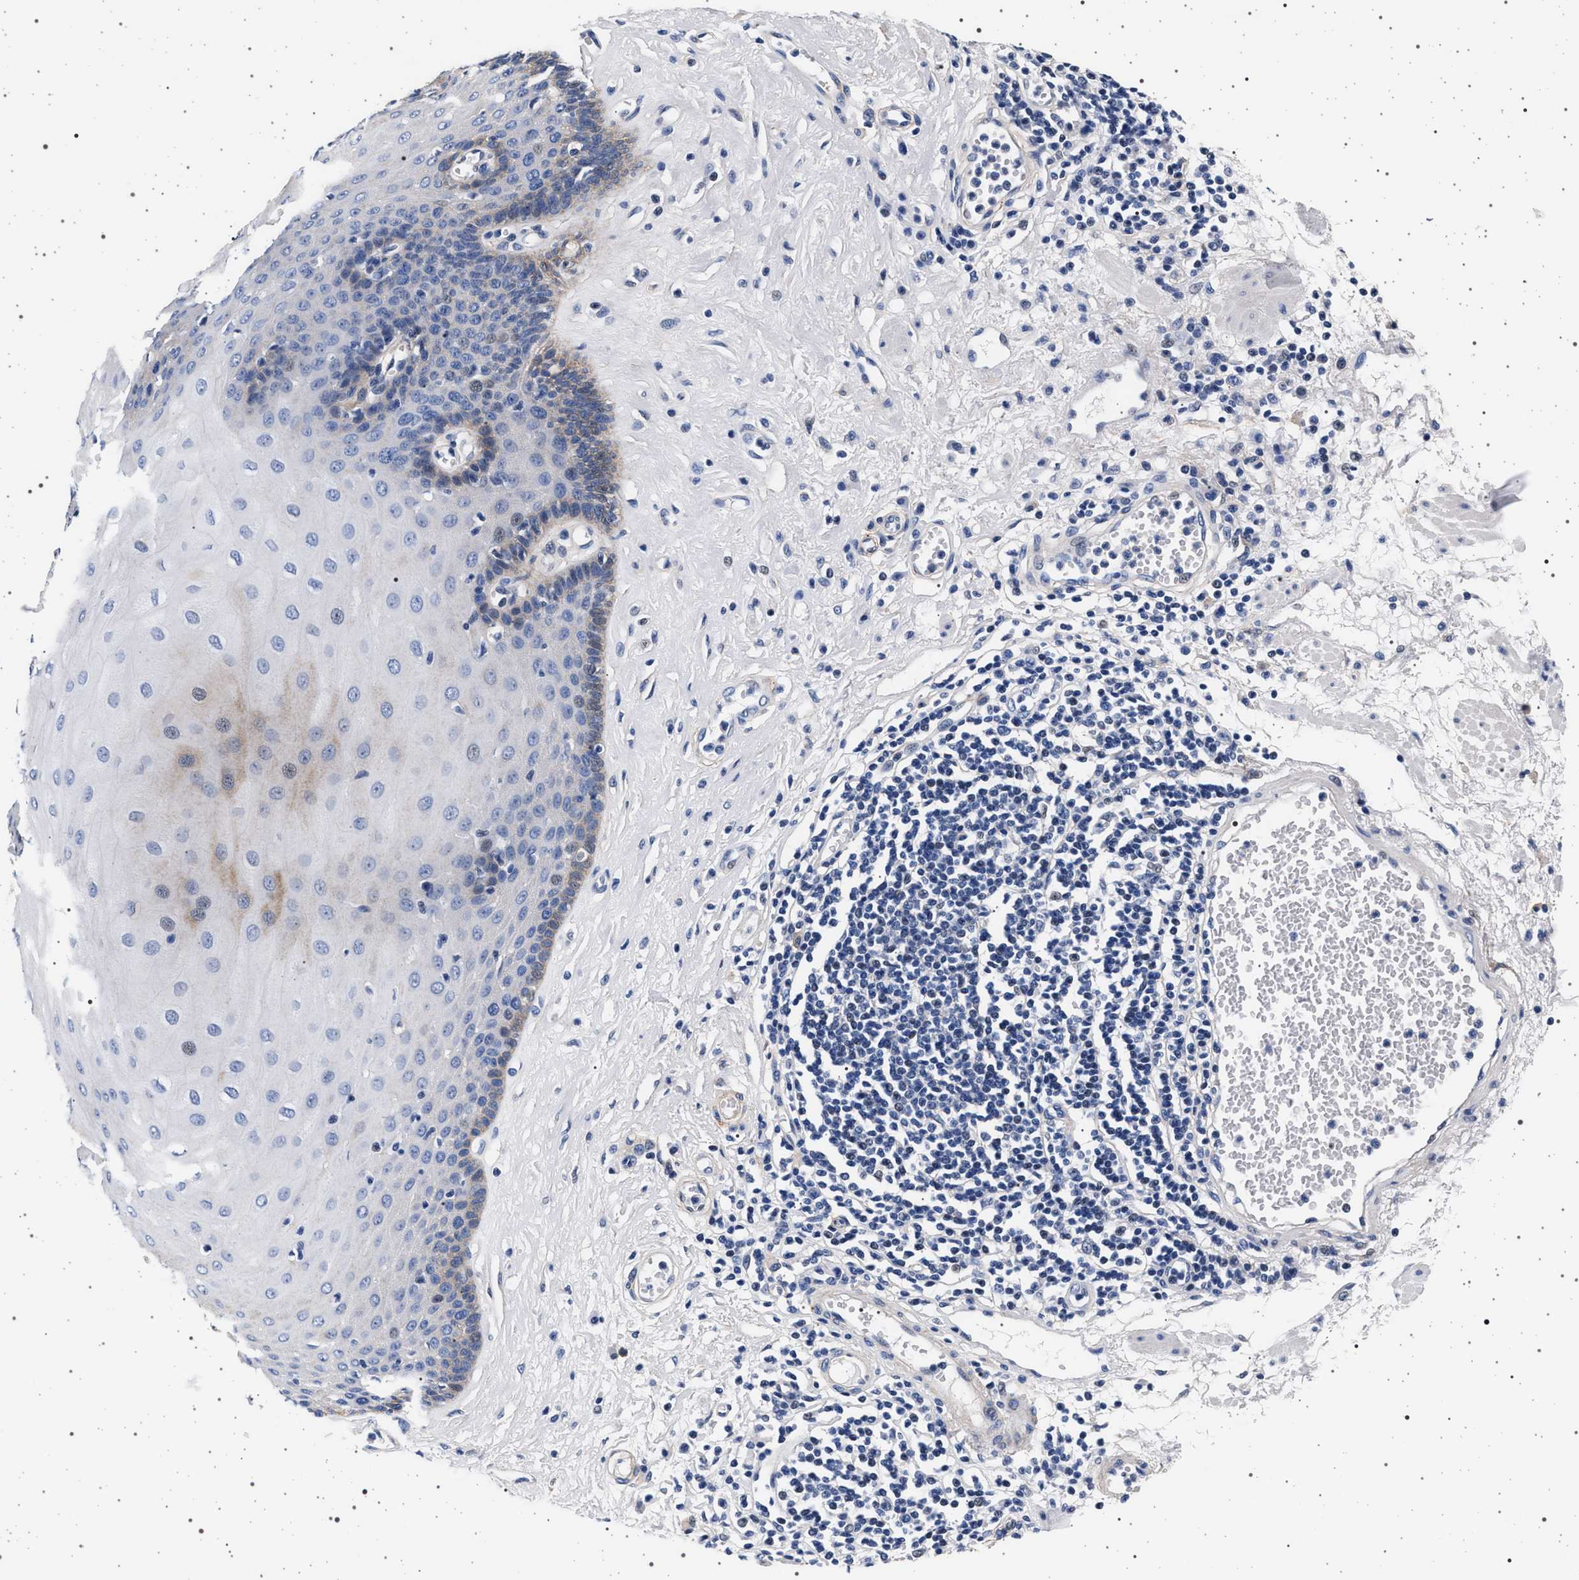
{"staining": {"intensity": "weak", "quantity": "<25%", "location": "cytoplasmic/membranous"}, "tissue": "esophagus", "cell_type": "Squamous epithelial cells", "image_type": "normal", "snomed": [{"axis": "morphology", "description": "Normal tissue, NOS"}, {"axis": "morphology", "description": "Squamous cell carcinoma, NOS"}, {"axis": "topography", "description": "Esophagus"}], "caption": "This image is of benign esophagus stained with IHC to label a protein in brown with the nuclei are counter-stained blue. There is no staining in squamous epithelial cells.", "gene": "SLC9A1", "patient": {"sex": "male", "age": 65}}